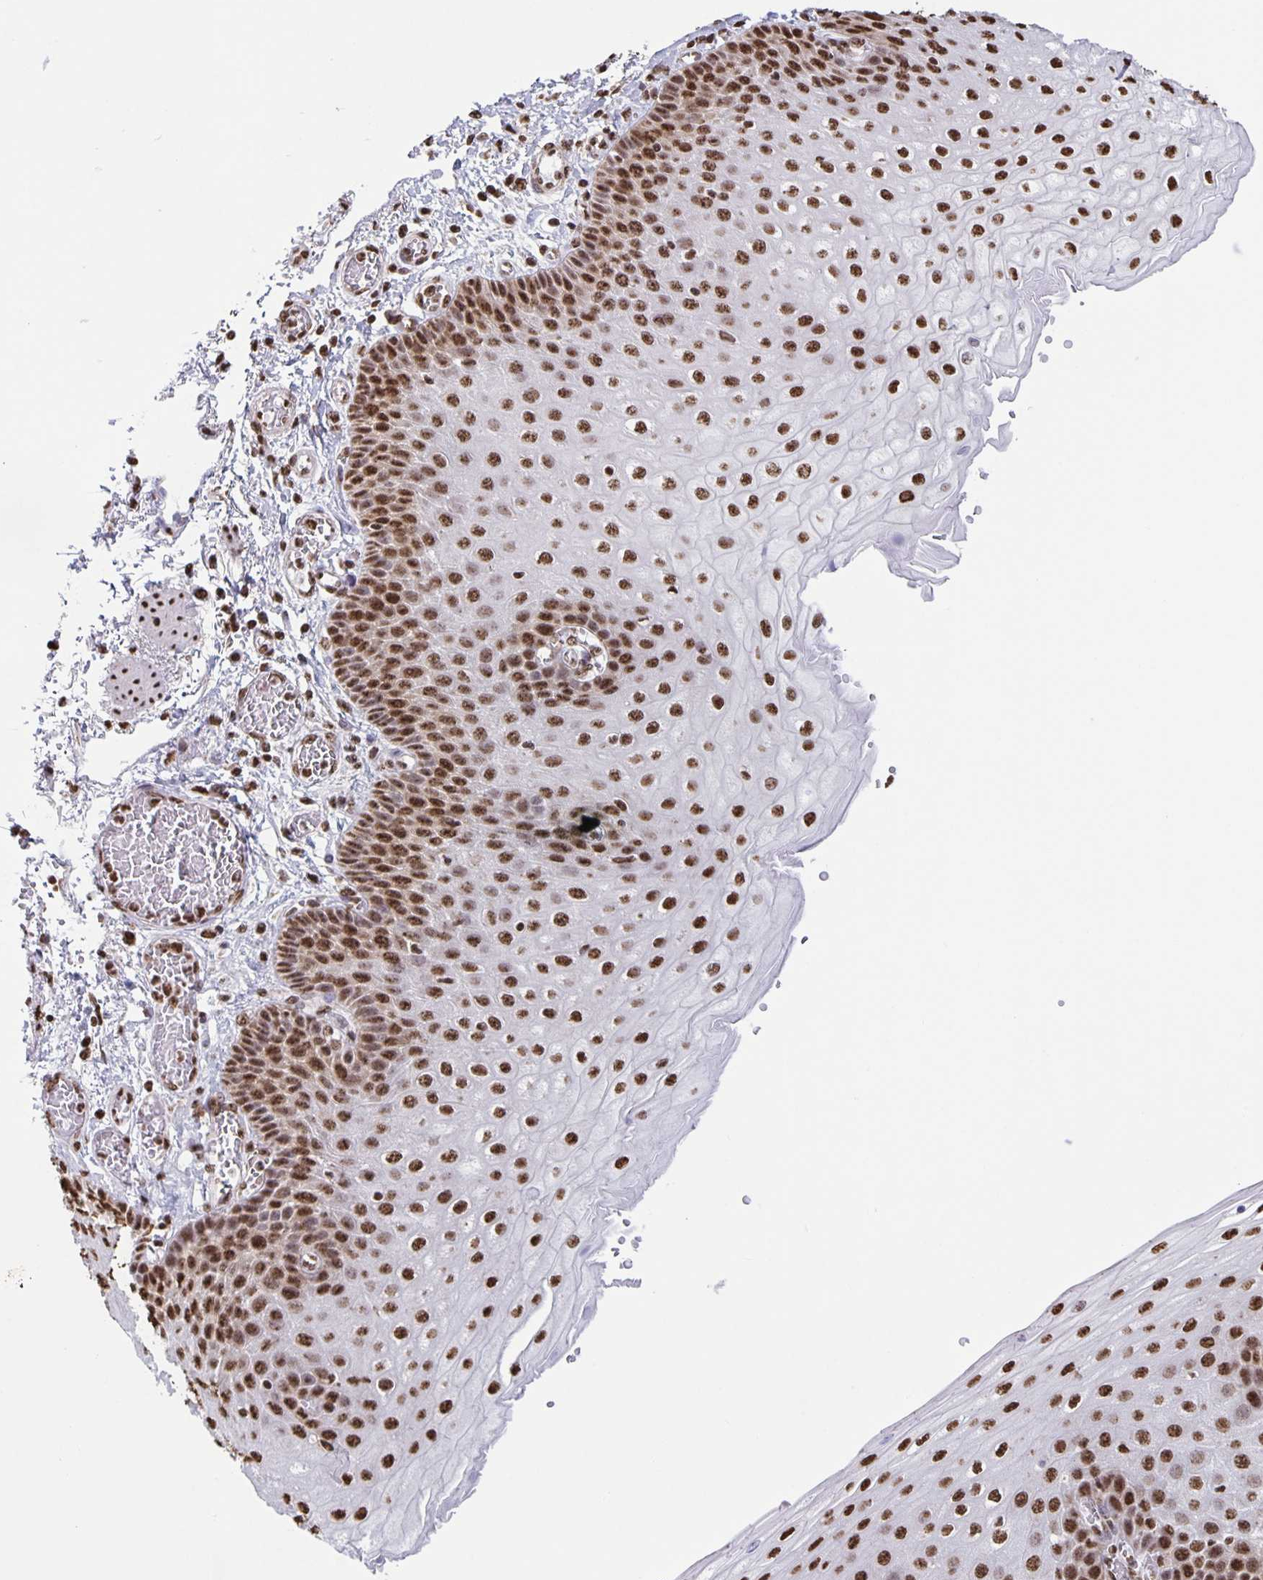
{"staining": {"intensity": "strong", "quantity": ">75%", "location": "nuclear"}, "tissue": "esophagus", "cell_type": "Squamous epithelial cells", "image_type": "normal", "snomed": [{"axis": "morphology", "description": "Normal tissue, NOS"}, {"axis": "morphology", "description": "Adenocarcinoma, NOS"}, {"axis": "topography", "description": "Esophagus"}], "caption": "Immunohistochemistry micrograph of benign esophagus: human esophagus stained using IHC reveals high levels of strong protein expression localized specifically in the nuclear of squamous epithelial cells, appearing as a nuclear brown color.", "gene": "DUT", "patient": {"sex": "male", "age": 81}}